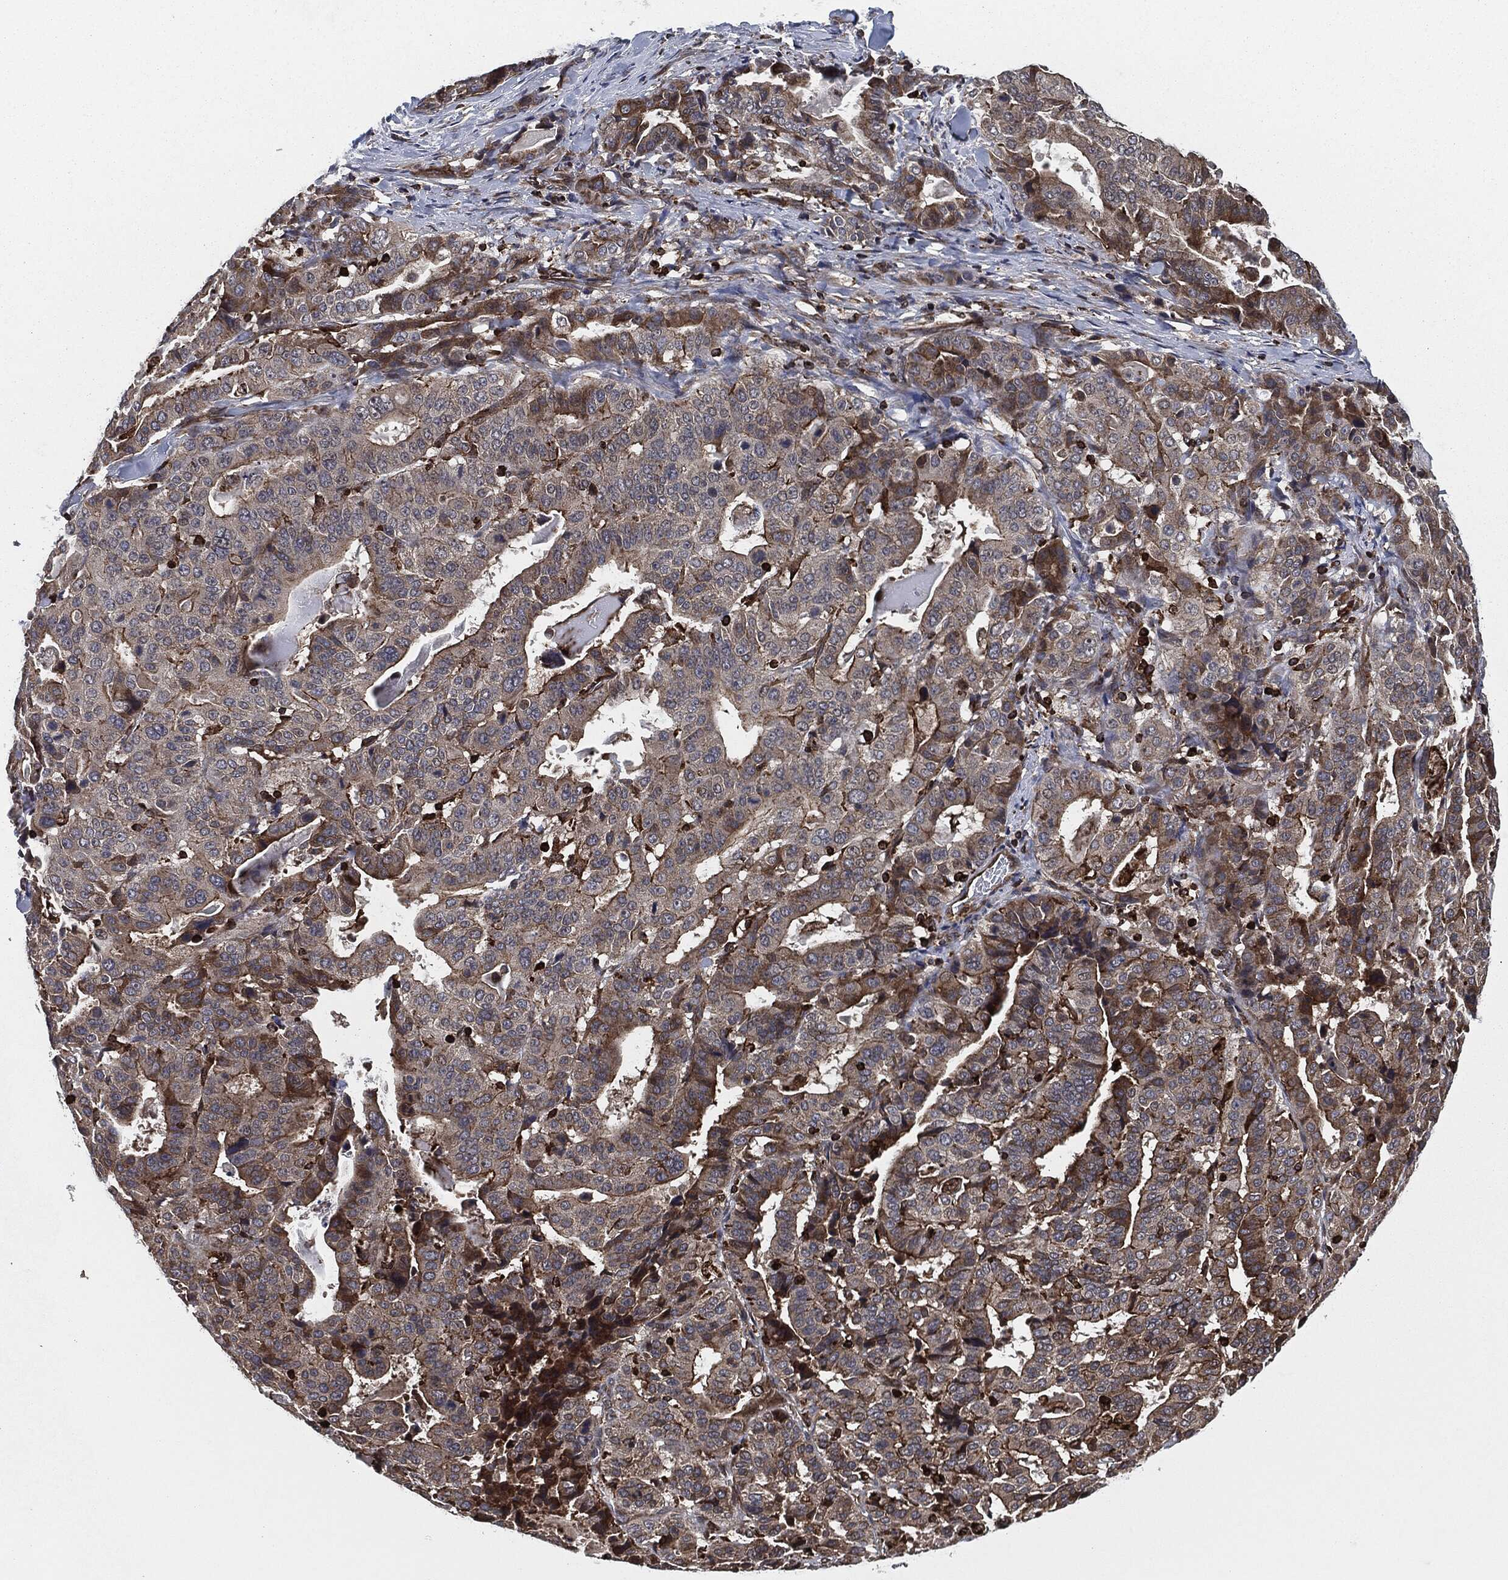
{"staining": {"intensity": "moderate", "quantity": "<25%", "location": "cytoplasmic/membranous"}, "tissue": "stomach cancer", "cell_type": "Tumor cells", "image_type": "cancer", "snomed": [{"axis": "morphology", "description": "Adenocarcinoma, NOS"}, {"axis": "topography", "description": "Stomach"}], "caption": "Stomach cancer was stained to show a protein in brown. There is low levels of moderate cytoplasmic/membranous positivity in approximately <25% of tumor cells.", "gene": "UBR1", "patient": {"sex": "male", "age": 48}}